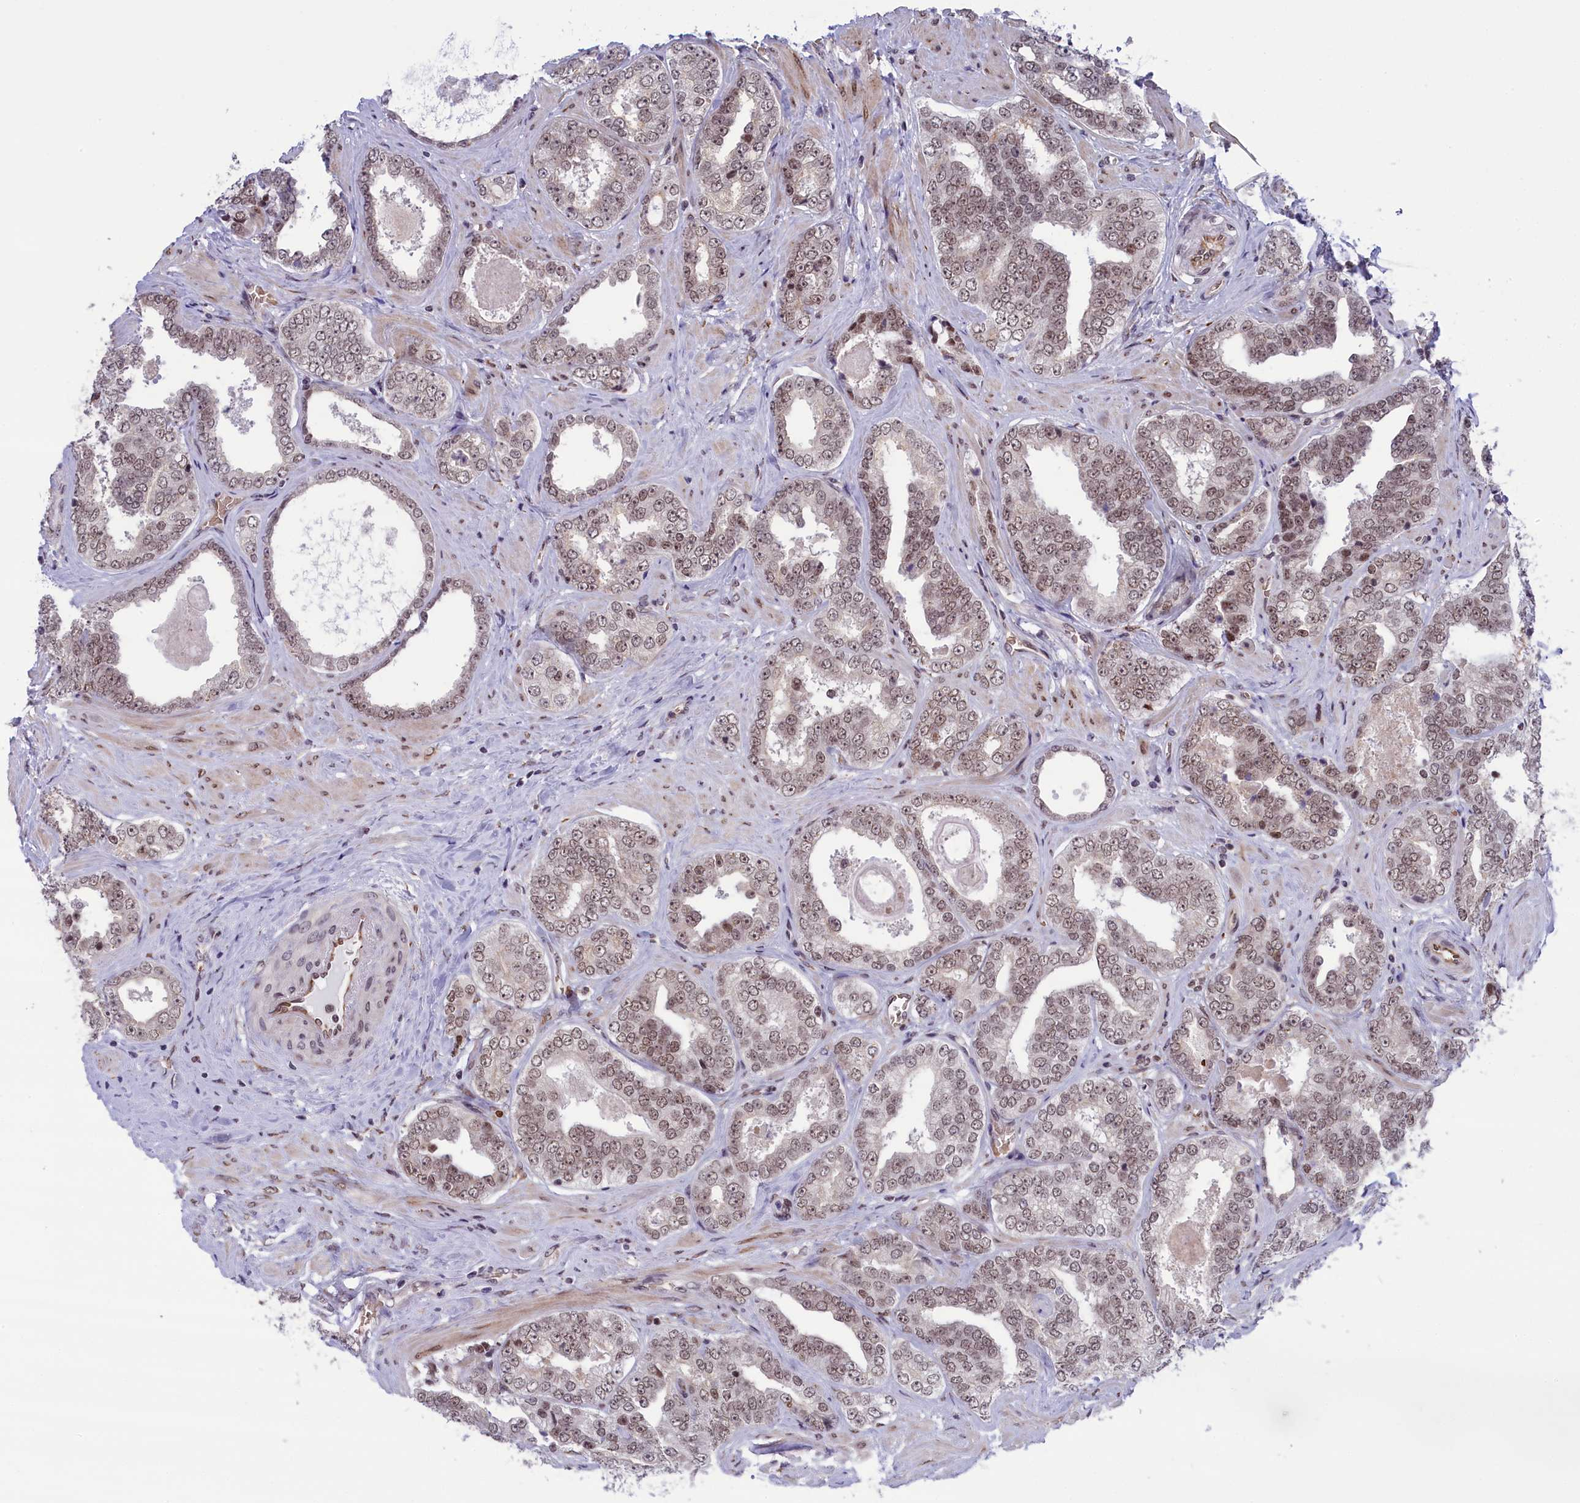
{"staining": {"intensity": "weak", "quantity": "25%-75%", "location": "nuclear"}, "tissue": "prostate cancer", "cell_type": "Tumor cells", "image_type": "cancer", "snomed": [{"axis": "morphology", "description": "Adenocarcinoma, High grade"}, {"axis": "topography", "description": "Prostate"}], "caption": "This is a photomicrograph of immunohistochemistry (IHC) staining of adenocarcinoma (high-grade) (prostate), which shows weak staining in the nuclear of tumor cells.", "gene": "MPHOSPH8", "patient": {"sex": "male", "age": 67}}